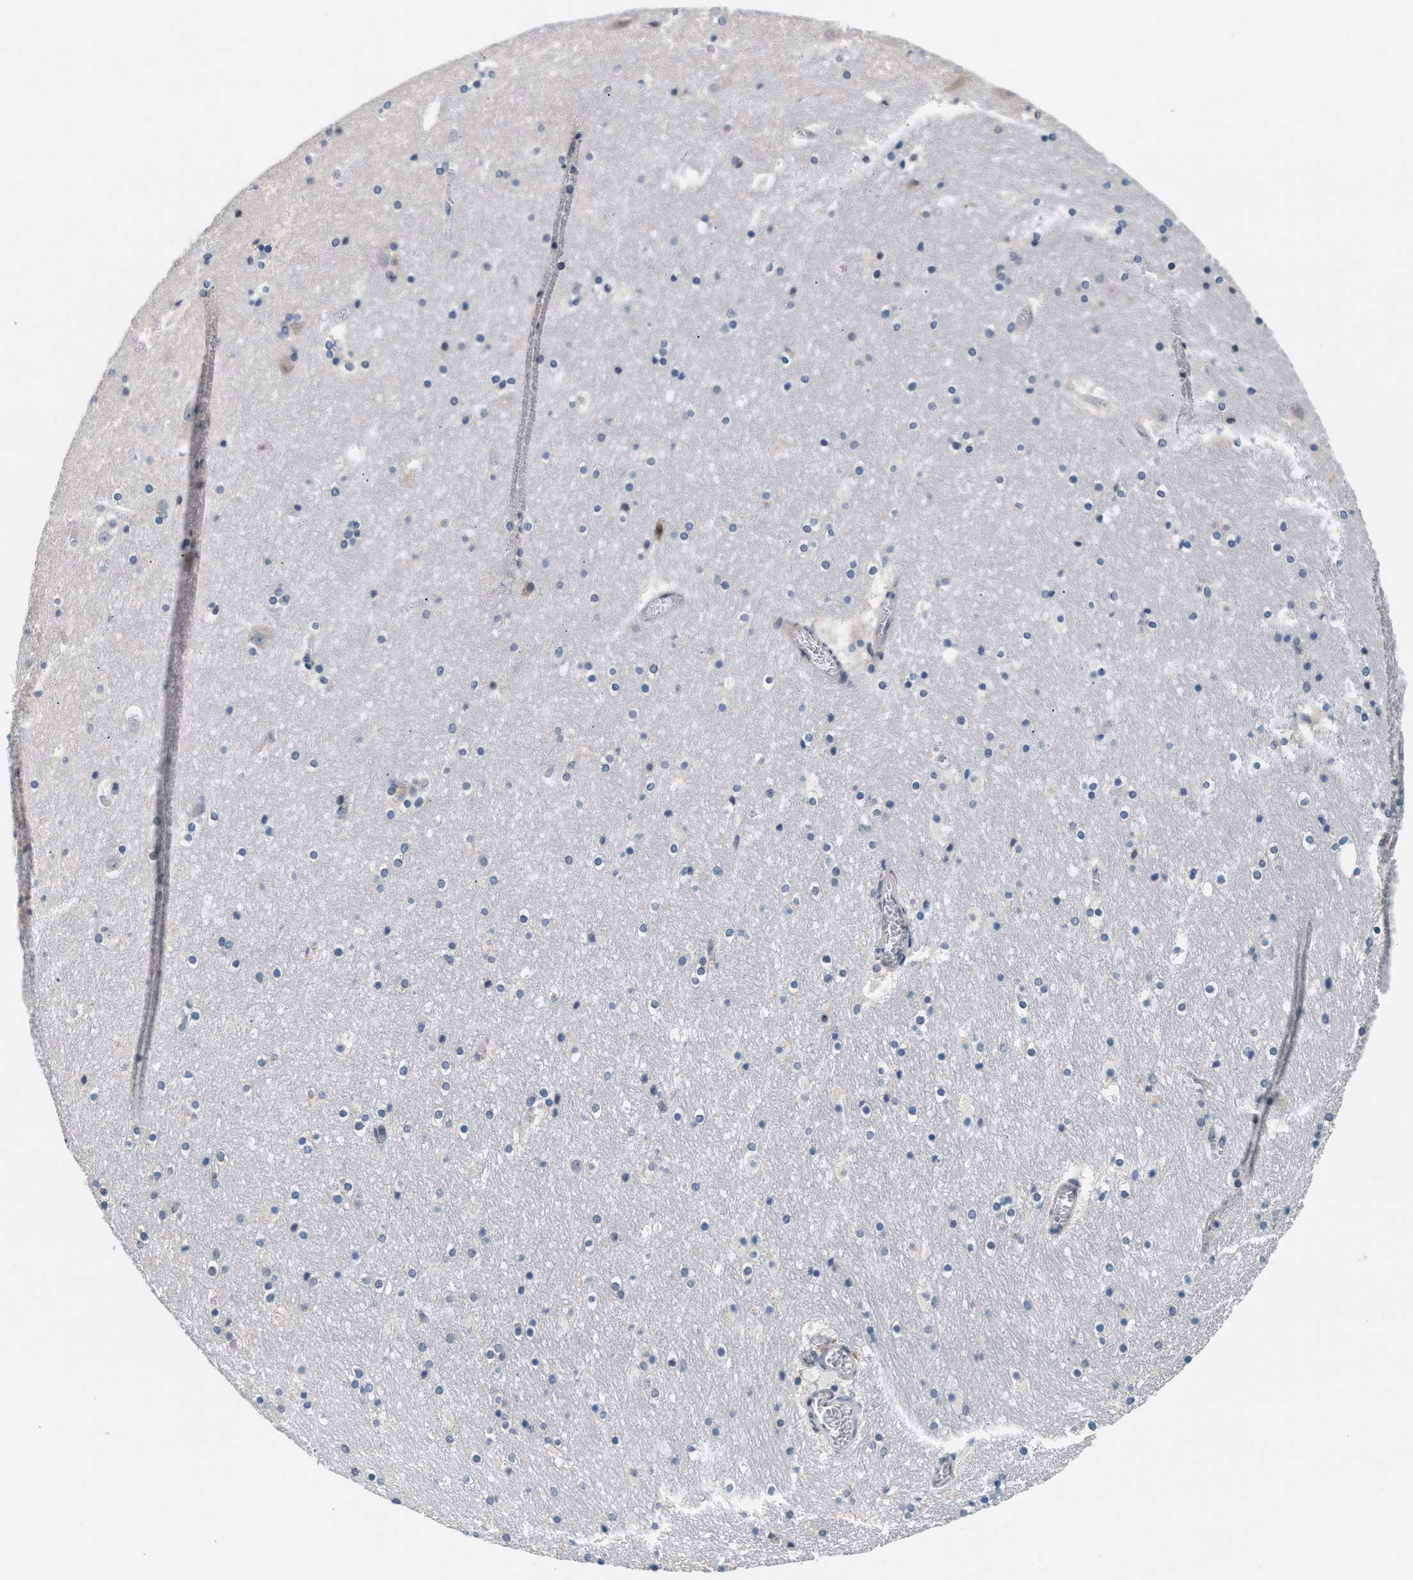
{"staining": {"intensity": "weak", "quantity": "<25%", "location": "cytoplasmic/membranous"}, "tissue": "hippocampus", "cell_type": "Glial cells", "image_type": "normal", "snomed": [{"axis": "morphology", "description": "Normal tissue, NOS"}, {"axis": "topography", "description": "Hippocampus"}], "caption": "An immunohistochemistry (IHC) histopathology image of unremarkable hippocampus is shown. There is no staining in glial cells of hippocampus. (DAB (3,3'-diaminobenzidine) immunohistochemistry (IHC) with hematoxylin counter stain).", "gene": "KCNMB2", "patient": {"sex": "male", "age": 45}}